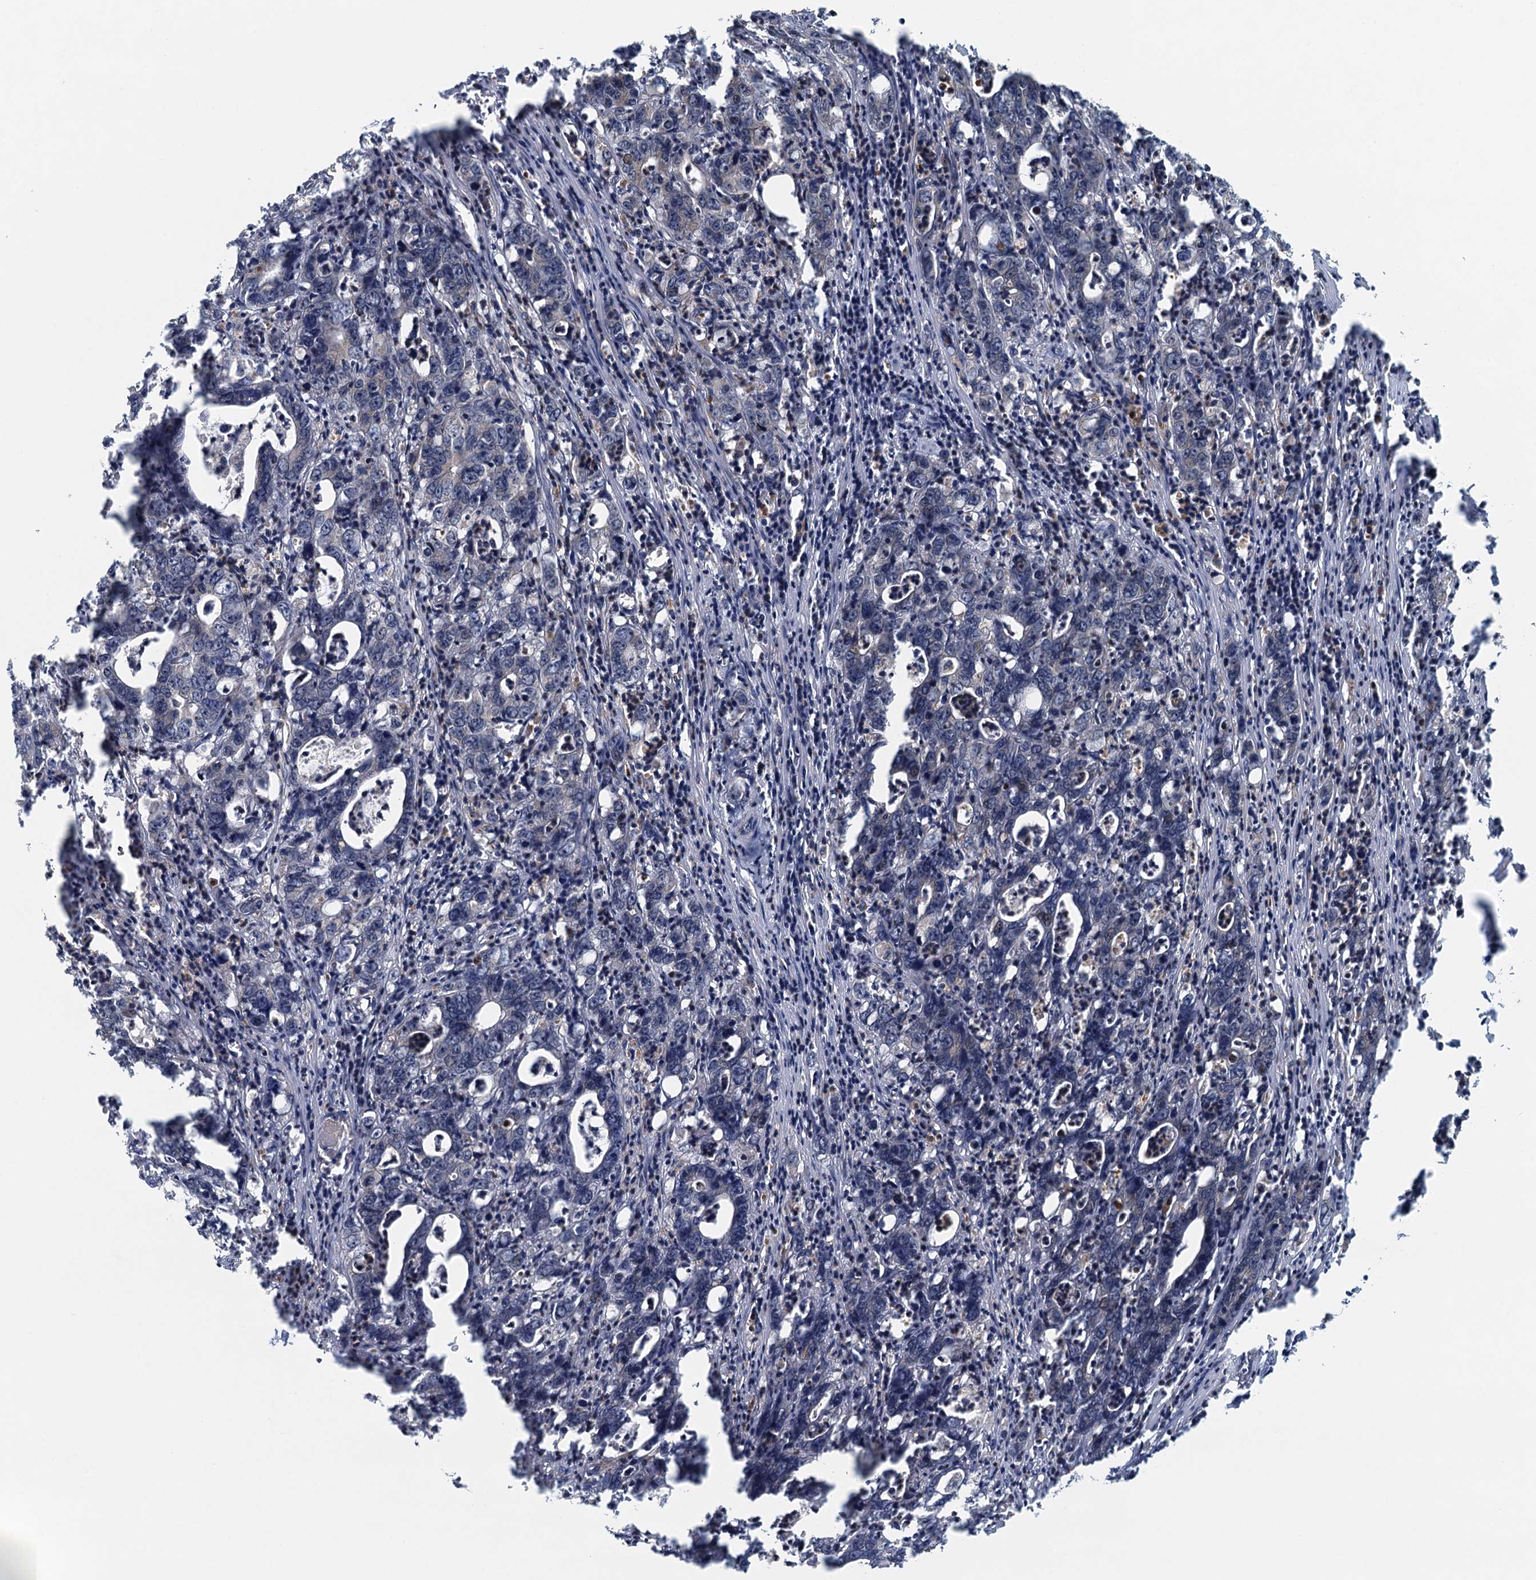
{"staining": {"intensity": "negative", "quantity": "none", "location": "none"}, "tissue": "colorectal cancer", "cell_type": "Tumor cells", "image_type": "cancer", "snomed": [{"axis": "morphology", "description": "Adenocarcinoma, NOS"}, {"axis": "topography", "description": "Colon"}], "caption": "Immunohistochemistry image of colorectal cancer stained for a protein (brown), which shows no positivity in tumor cells.", "gene": "NLRP10", "patient": {"sex": "female", "age": 75}}